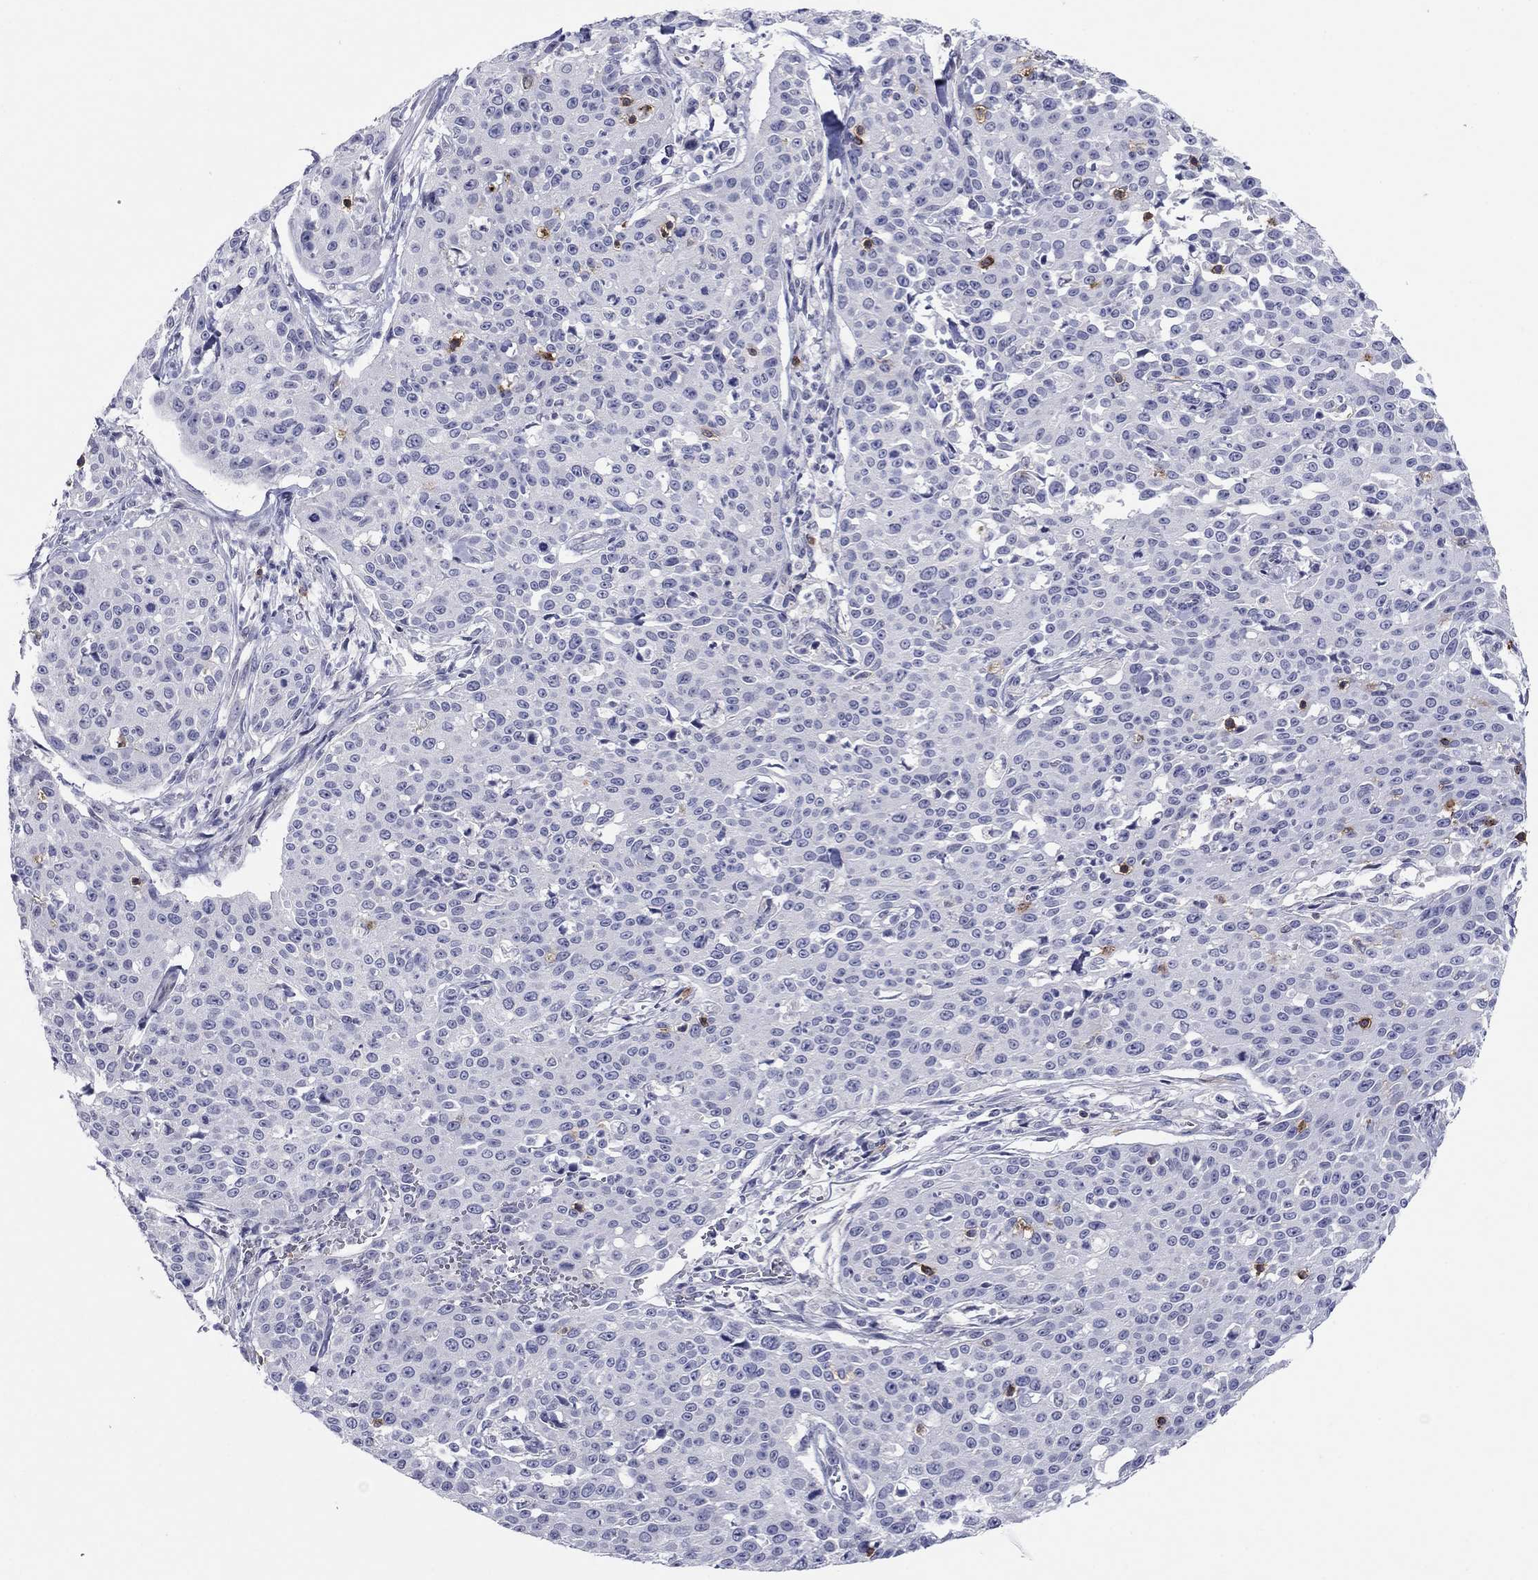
{"staining": {"intensity": "negative", "quantity": "none", "location": "none"}, "tissue": "cervical cancer", "cell_type": "Tumor cells", "image_type": "cancer", "snomed": [{"axis": "morphology", "description": "Squamous cell carcinoma, NOS"}, {"axis": "topography", "description": "Cervix"}], "caption": "The histopathology image shows no significant positivity in tumor cells of cervical squamous cell carcinoma. (DAB (3,3'-diaminobenzidine) IHC with hematoxylin counter stain).", "gene": "ITGAE", "patient": {"sex": "female", "age": 26}}